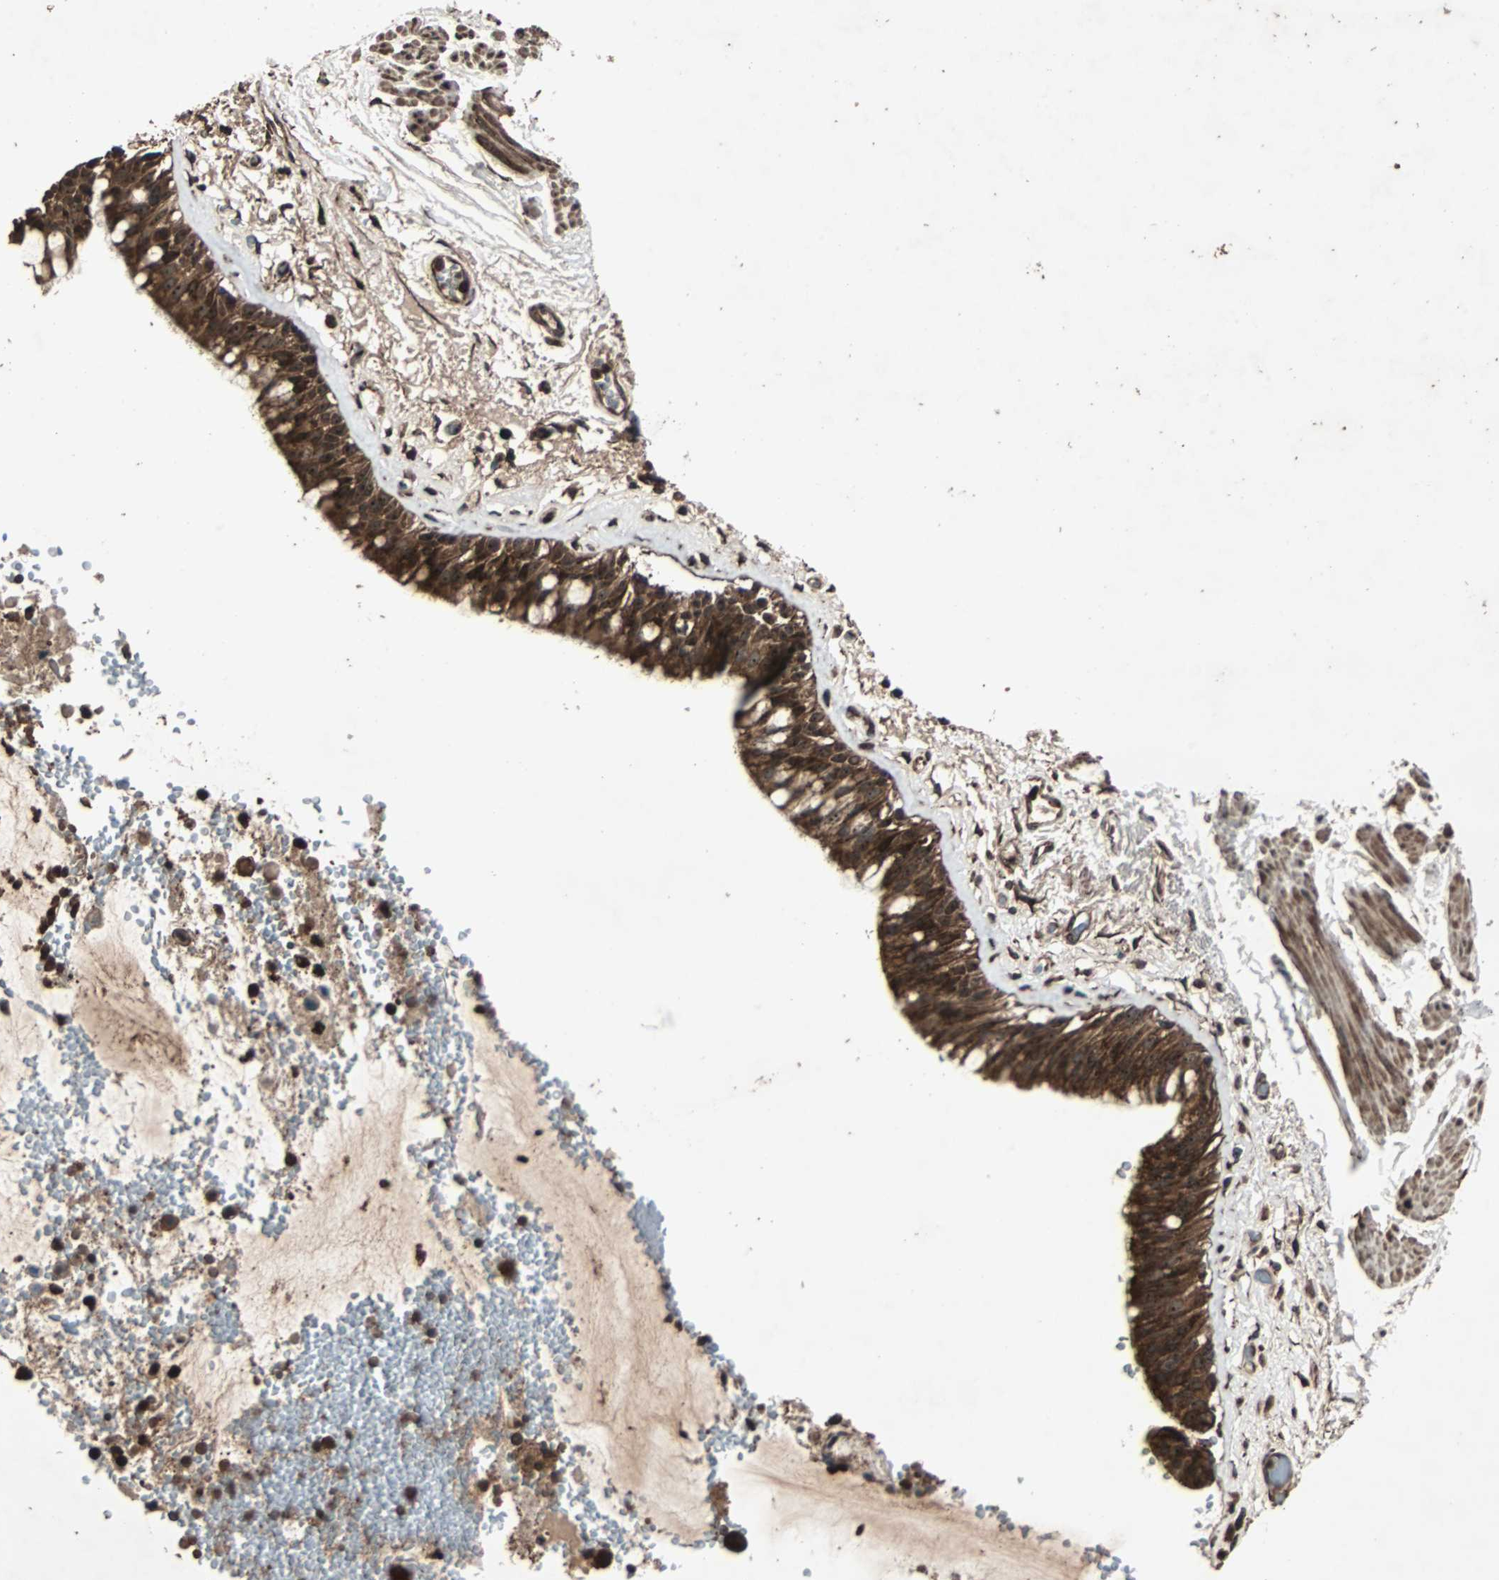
{"staining": {"intensity": "strong", "quantity": ">75%", "location": "cytoplasmic/membranous"}, "tissue": "bronchus", "cell_type": "Respiratory epithelial cells", "image_type": "normal", "snomed": [{"axis": "morphology", "description": "Normal tissue, NOS"}, {"axis": "topography", "description": "Bronchus"}], "caption": "This is an image of immunohistochemistry (IHC) staining of unremarkable bronchus, which shows strong expression in the cytoplasmic/membranous of respiratory epithelial cells.", "gene": "LAMTOR5", "patient": {"sex": "male", "age": 66}}